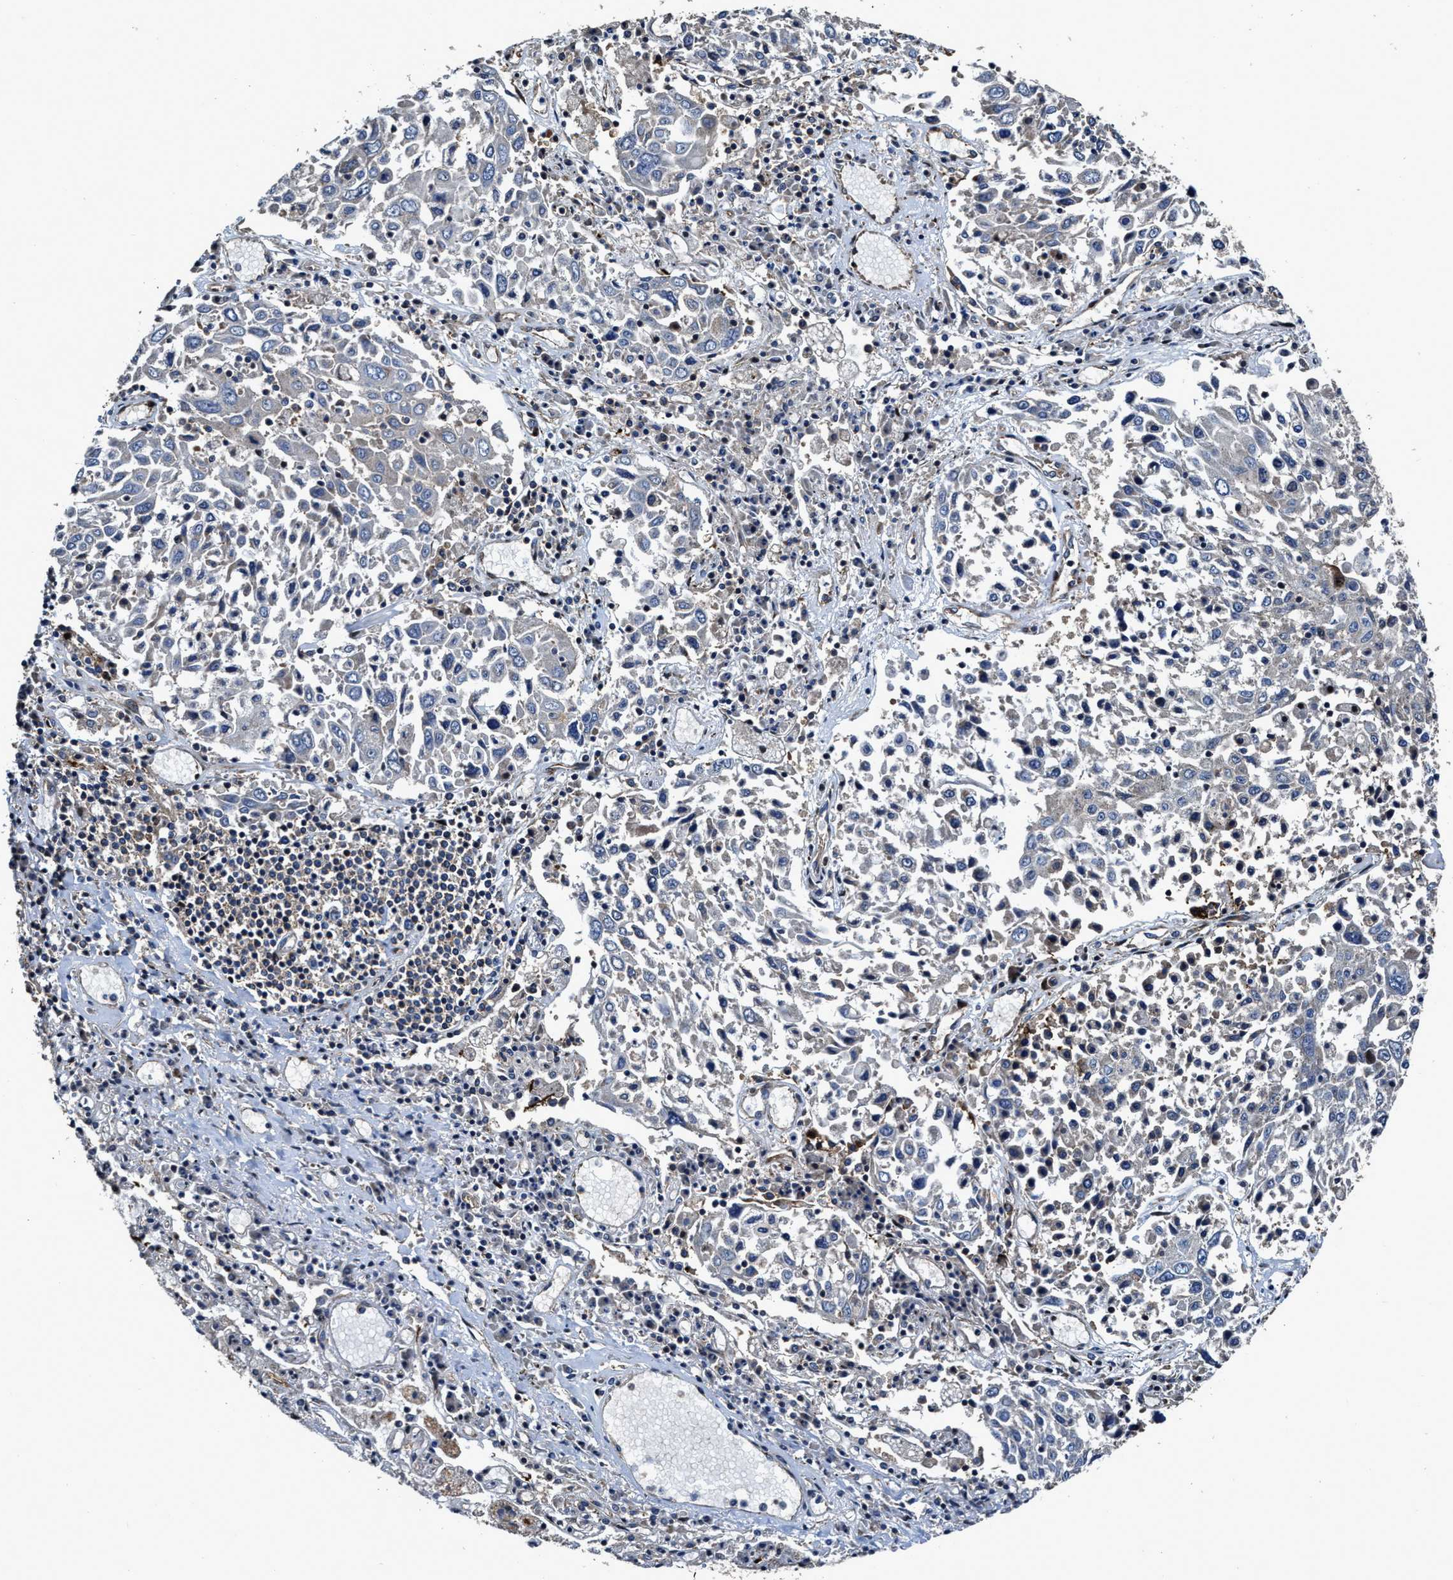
{"staining": {"intensity": "negative", "quantity": "none", "location": "none"}, "tissue": "lung cancer", "cell_type": "Tumor cells", "image_type": "cancer", "snomed": [{"axis": "morphology", "description": "Squamous cell carcinoma, NOS"}, {"axis": "topography", "description": "Lung"}], "caption": "Tumor cells show no significant positivity in lung cancer.", "gene": "PTAR1", "patient": {"sex": "male", "age": 65}}